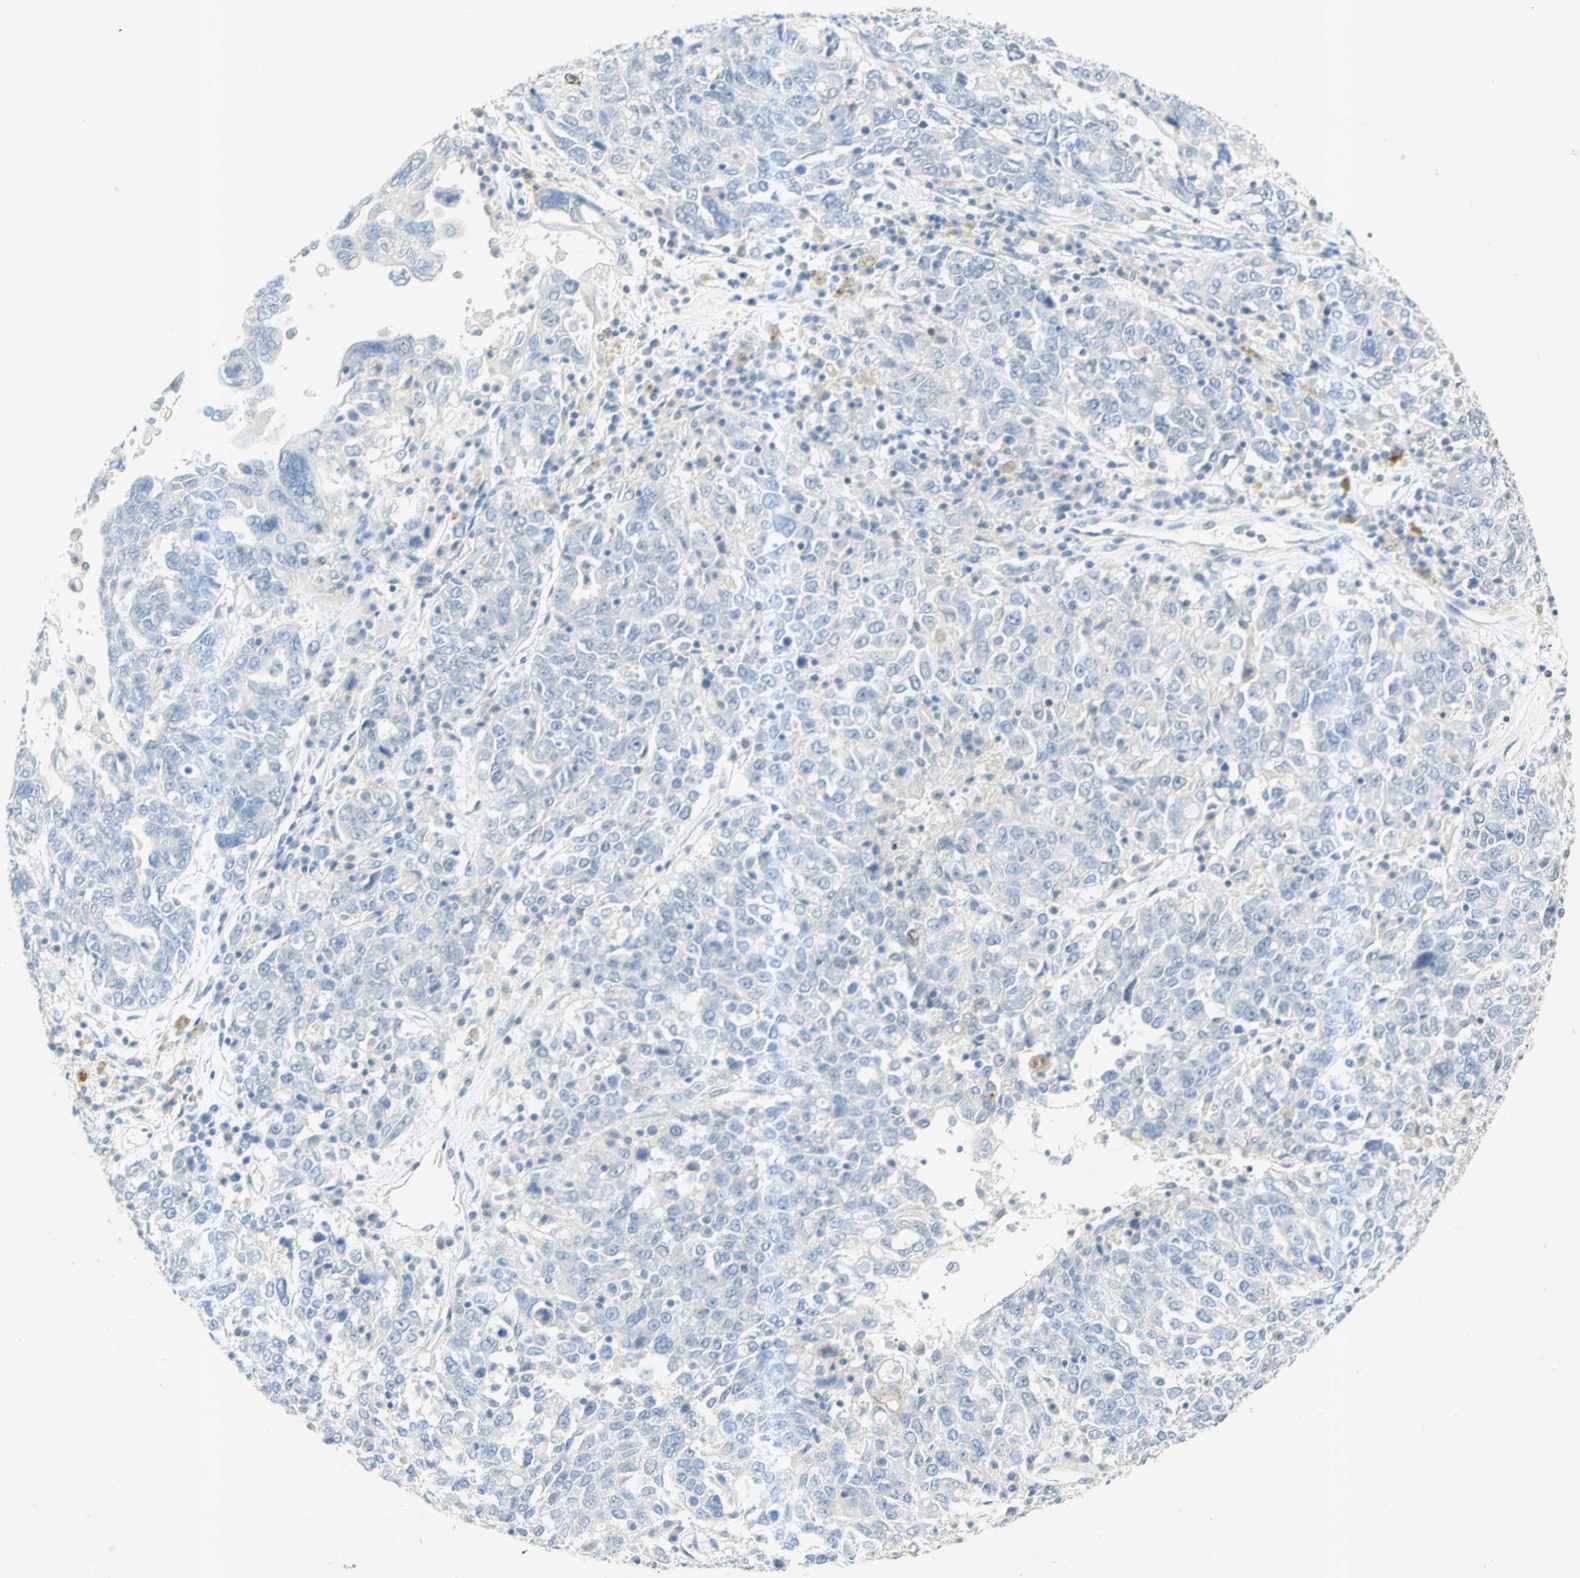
{"staining": {"intensity": "negative", "quantity": "none", "location": "none"}, "tissue": "ovarian cancer", "cell_type": "Tumor cells", "image_type": "cancer", "snomed": [{"axis": "morphology", "description": "Carcinoma, endometroid"}, {"axis": "topography", "description": "Ovary"}], "caption": "Ovarian endometroid carcinoma was stained to show a protein in brown. There is no significant positivity in tumor cells.", "gene": "GDF15", "patient": {"sex": "female", "age": 62}}